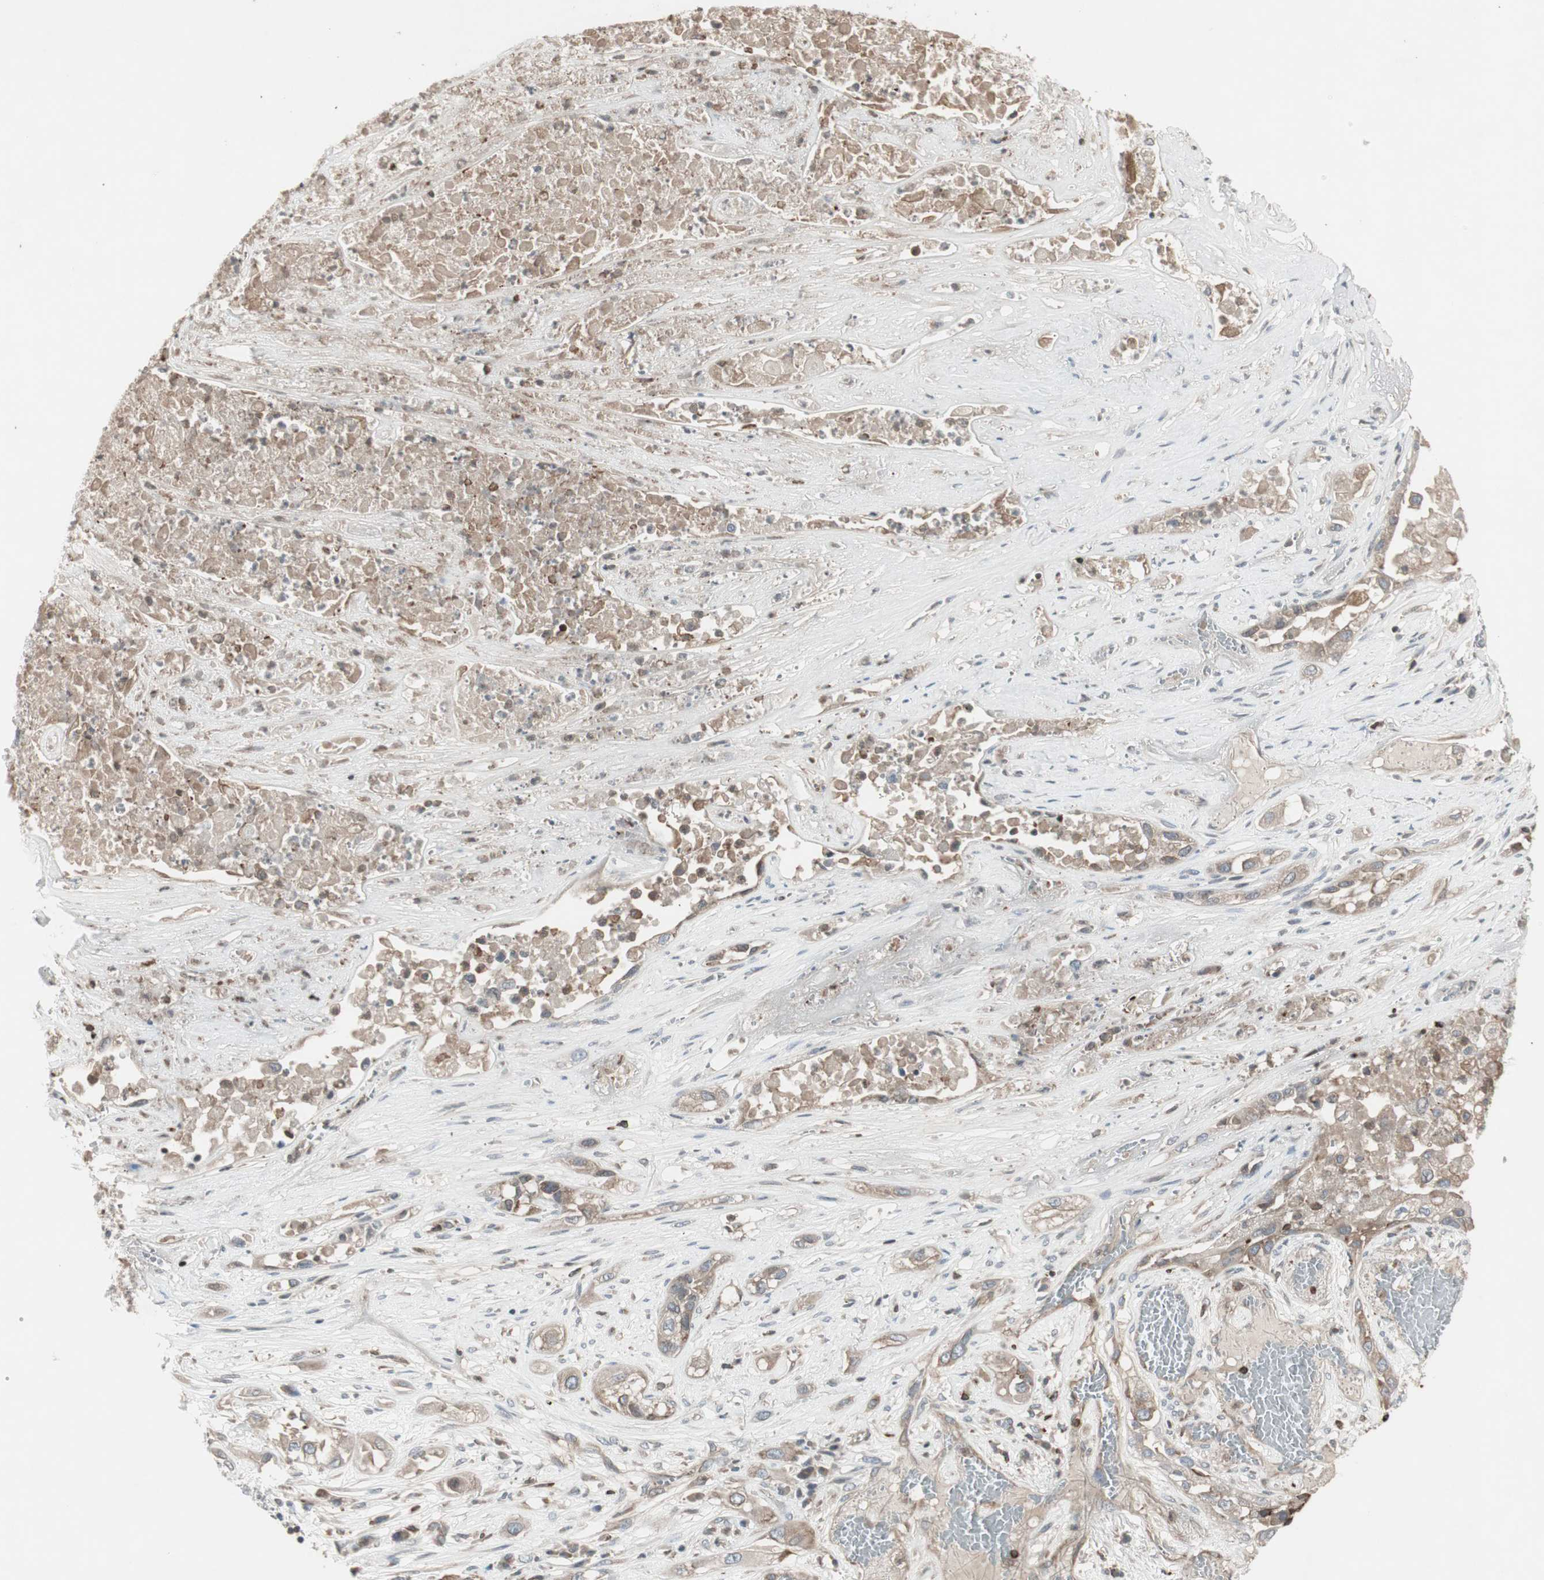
{"staining": {"intensity": "weak", "quantity": "25%-75%", "location": "cytoplasmic/membranous"}, "tissue": "lung cancer", "cell_type": "Tumor cells", "image_type": "cancer", "snomed": [{"axis": "morphology", "description": "Squamous cell carcinoma, NOS"}, {"axis": "topography", "description": "Lung"}], "caption": "Protein analysis of lung cancer (squamous cell carcinoma) tissue exhibits weak cytoplasmic/membranous expression in approximately 25%-75% of tumor cells. (brown staining indicates protein expression, while blue staining denotes nuclei).", "gene": "ARHGEF1", "patient": {"sex": "male", "age": 71}}